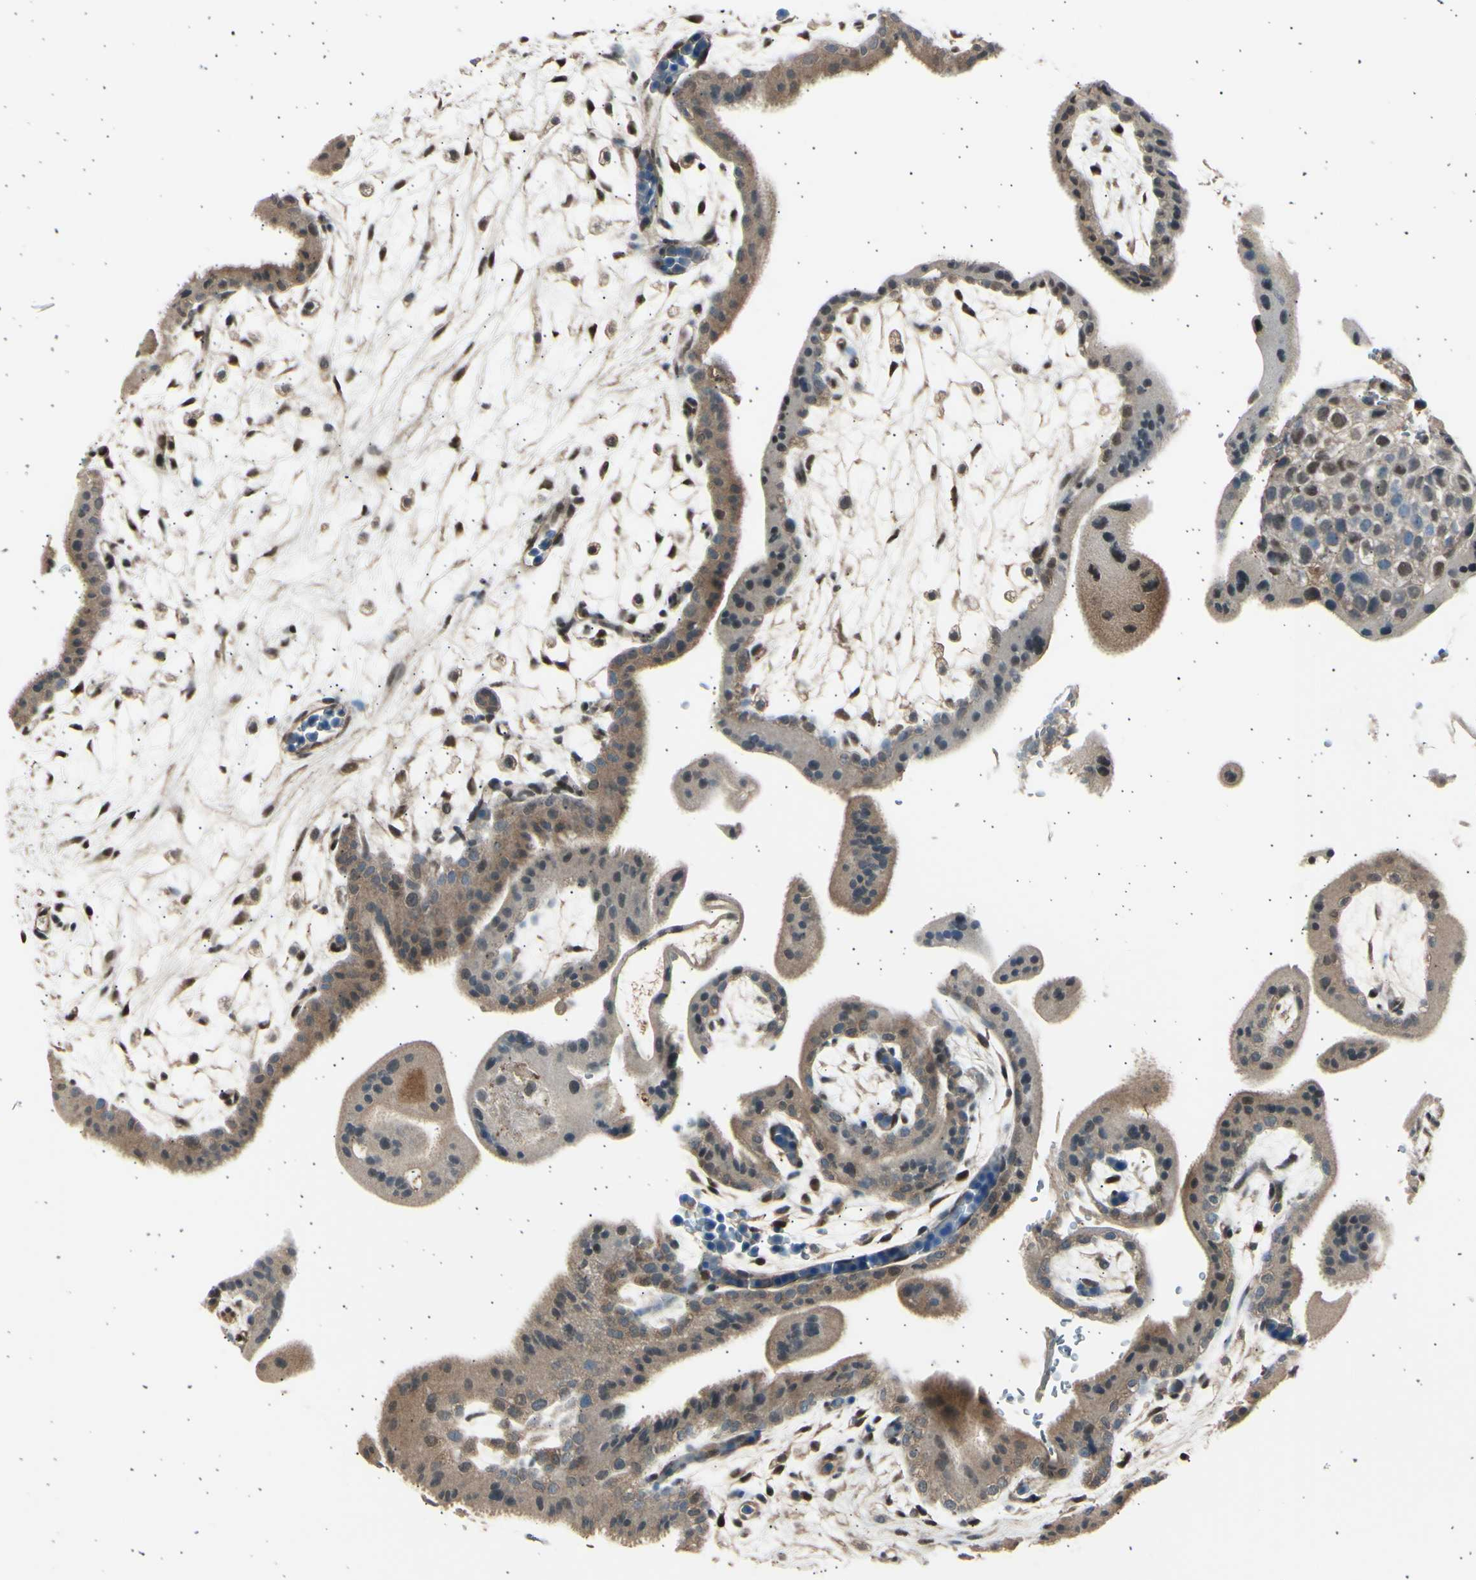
{"staining": {"intensity": "strong", "quantity": "25%-75%", "location": "nuclear"}, "tissue": "placenta", "cell_type": "Trophoblastic cells", "image_type": "normal", "snomed": [{"axis": "morphology", "description": "Normal tissue, NOS"}, {"axis": "topography", "description": "Placenta"}], "caption": "Protein analysis of unremarkable placenta demonstrates strong nuclear staining in approximately 25%-75% of trophoblastic cells.", "gene": "PSMD5", "patient": {"sex": "female", "age": 35}}